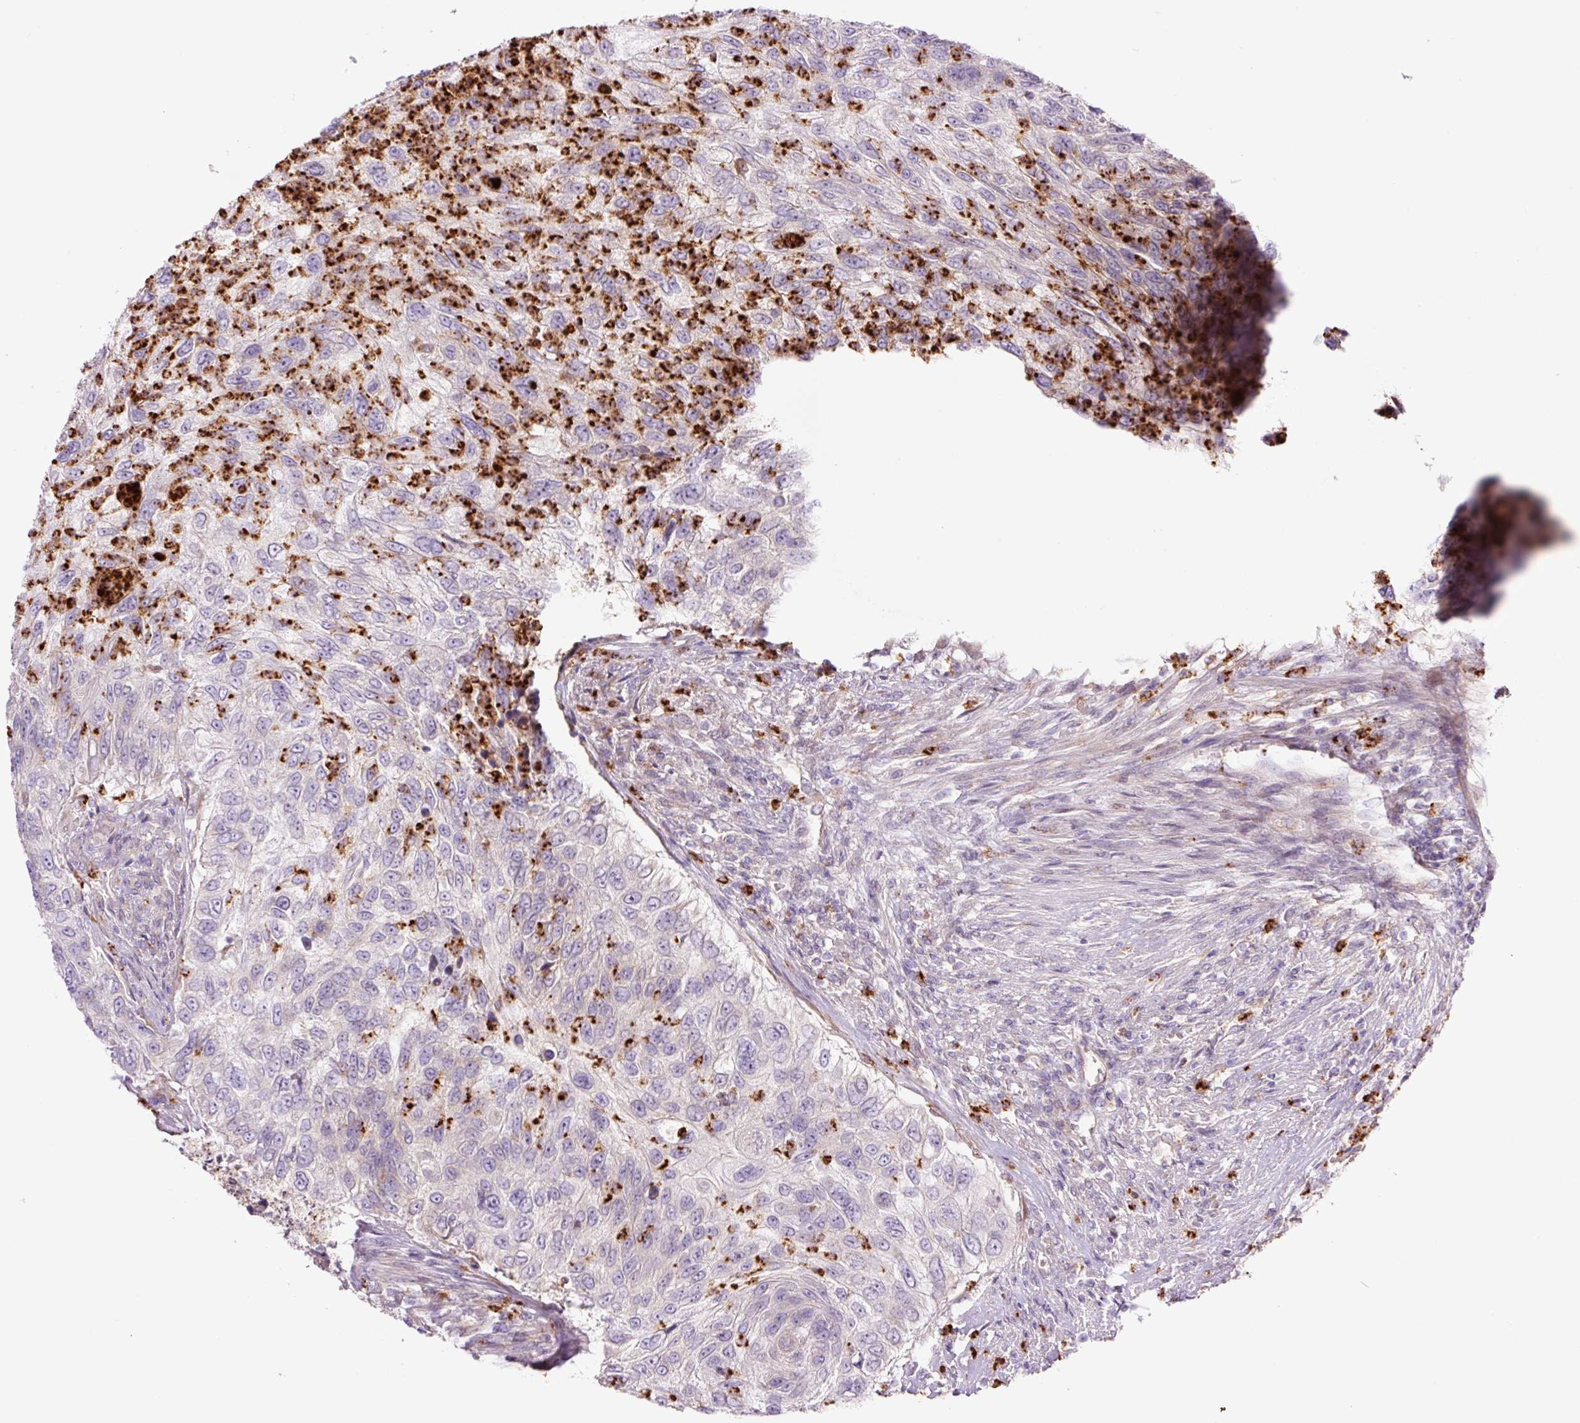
{"staining": {"intensity": "negative", "quantity": "none", "location": "none"}, "tissue": "urothelial cancer", "cell_type": "Tumor cells", "image_type": "cancer", "snomed": [{"axis": "morphology", "description": "Urothelial carcinoma, High grade"}, {"axis": "topography", "description": "Urinary bladder"}], "caption": "Immunohistochemical staining of urothelial carcinoma (high-grade) demonstrates no significant staining in tumor cells.", "gene": "SH2D6", "patient": {"sex": "female", "age": 60}}